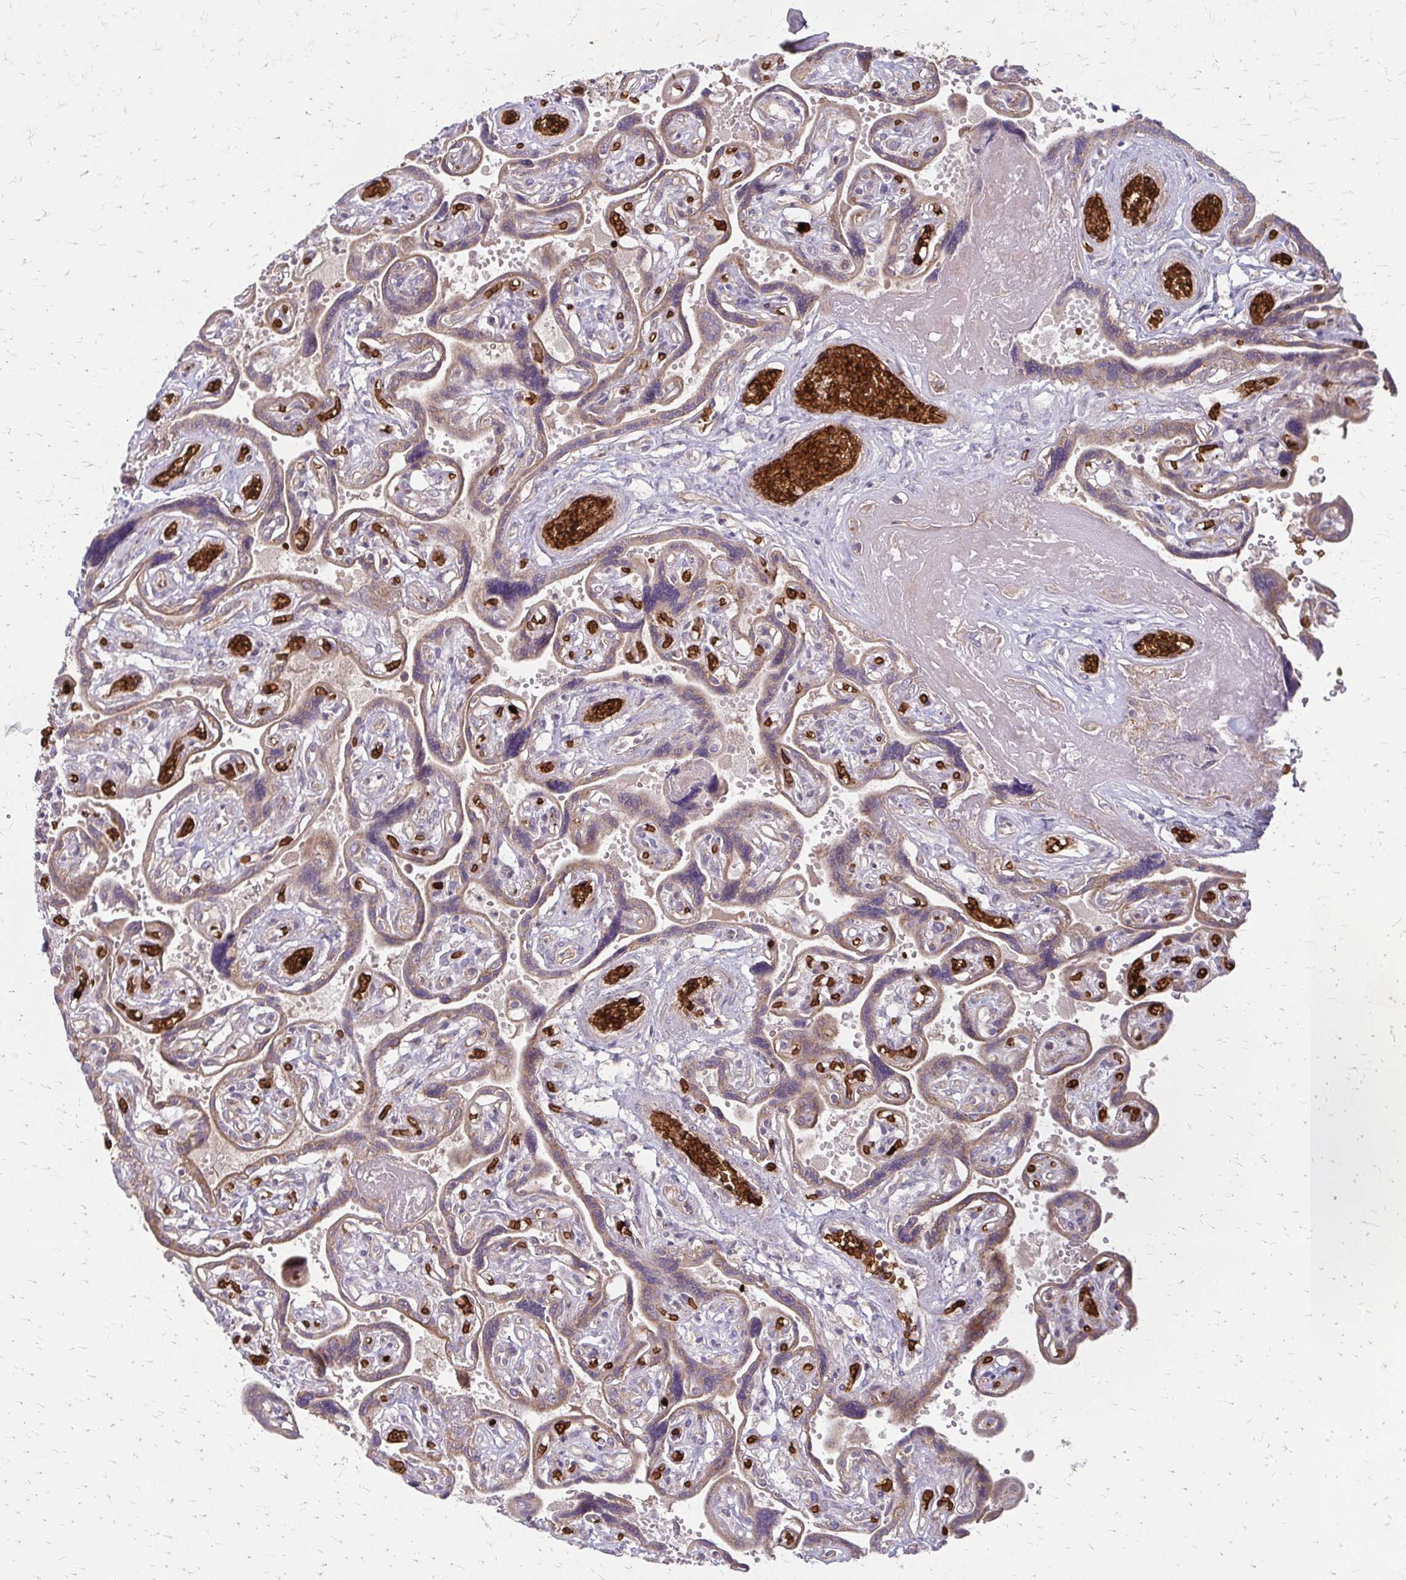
{"staining": {"intensity": "weak", "quantity": "25%-75%", "location": "cytoplasmic/membranous"}, "tissue": "placenta", "cell_type": "Decidual cells", "image_type": "normal", "snomed": [{"axis": "morphology", "description": "Normal tissue, NOS"}, {"axis": "topography", "description": "Placenta"}], "caption": "A high-resolution image shows IHC staining of normal placenta, which demonstrates weak cytoplasmic/membranous expression in about 25%-75% of decidual cells.", "gene": "ZNF383", "patient": {"sex": "female", "age": 32}}